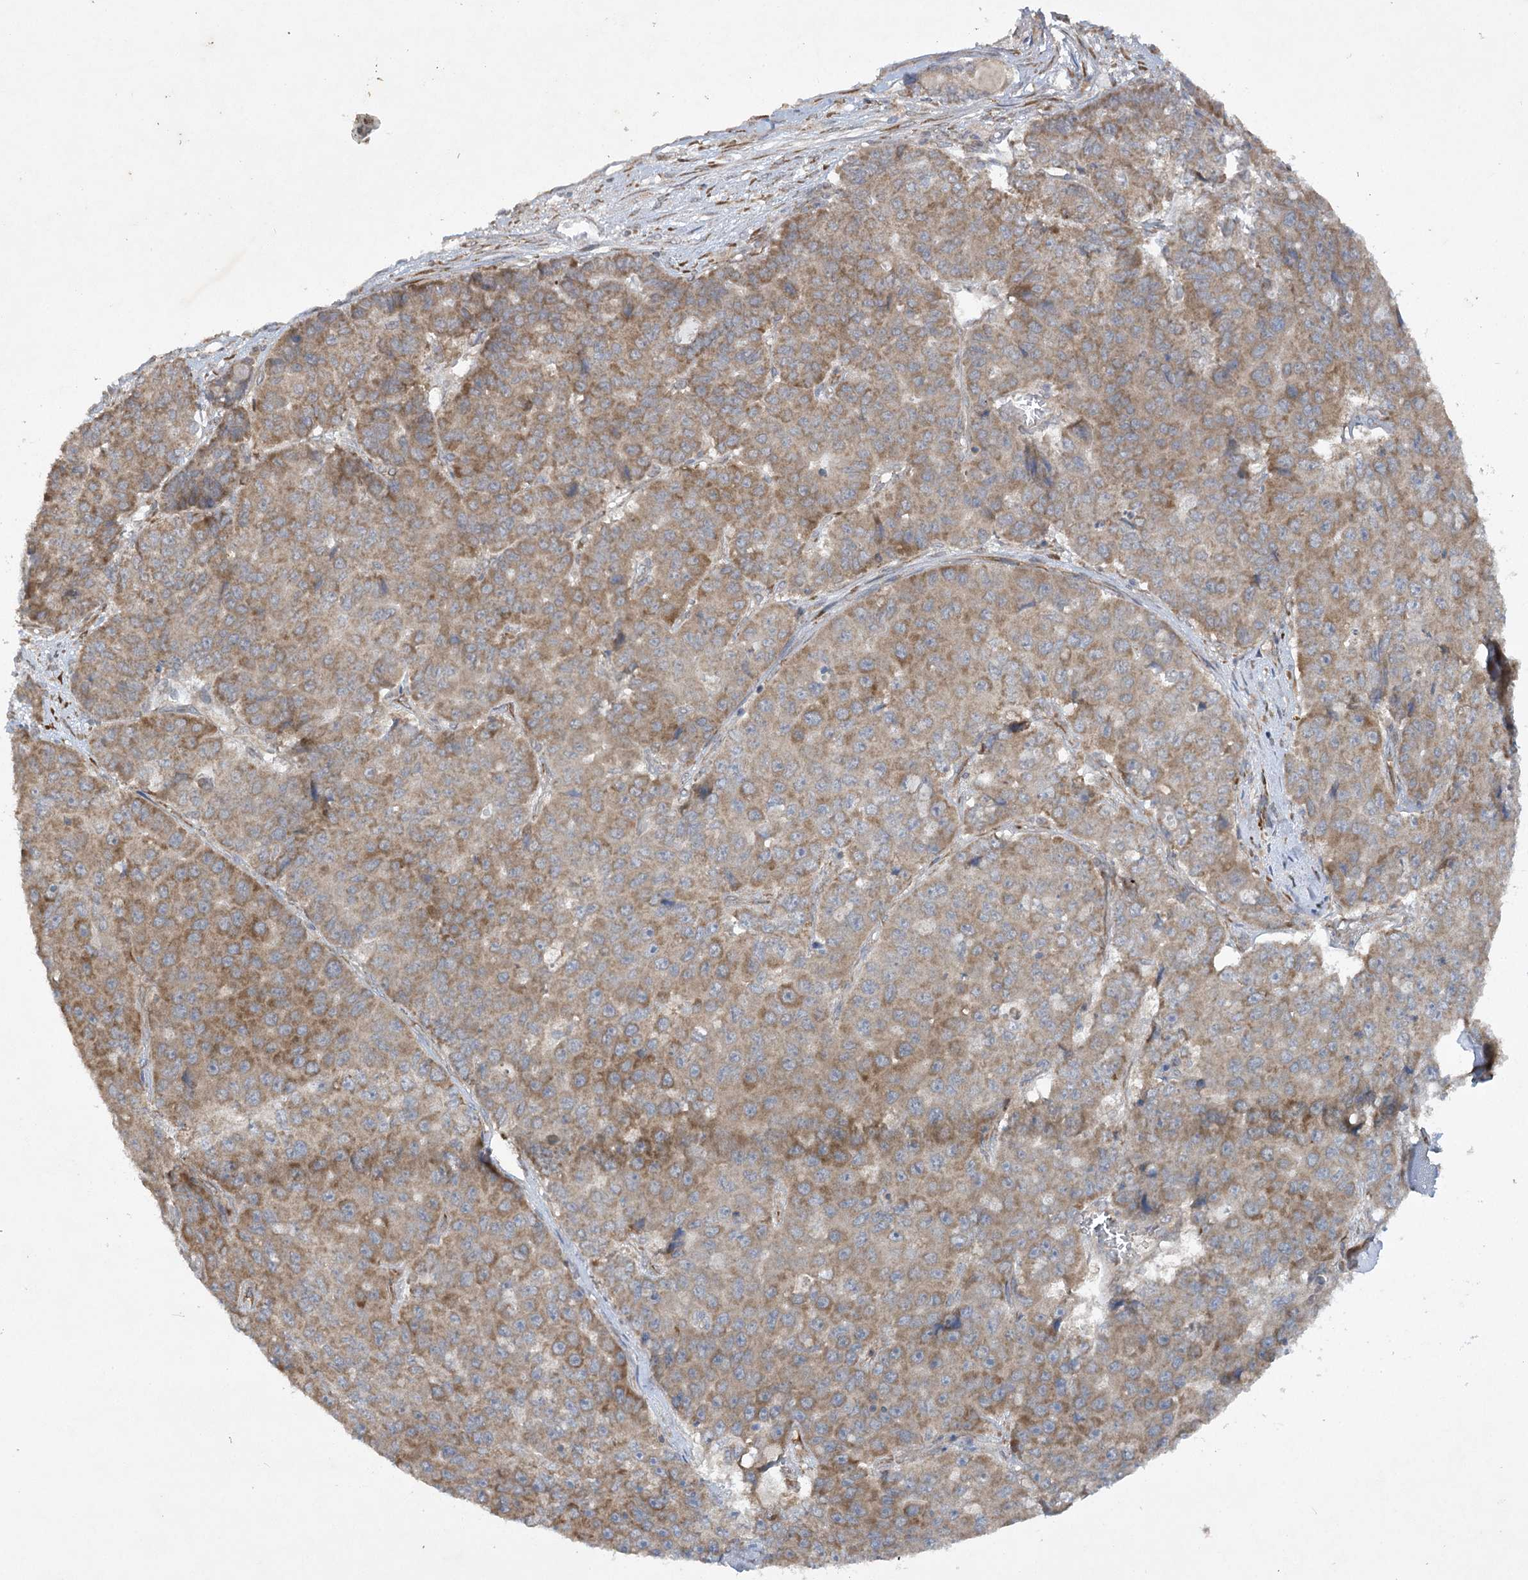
{"staining": {"intensity": "moderate", "quantity": ">75%", "location": "cytoplasmic/membranous"}, "tissue": "pancreatic cancer", "cell_type": "Tumor cells", "image_type": "cancer", "snomed": [{"axis": "morphology", "description": "Adenocarcinoma, NOS"}, {"axis": "topography", "description": "Pancreas"}], "caption": "Brown immunohistochemical staining in human adenocarcinoma (pancreatic) displays moderate cytoplasmic/membranous staining in about >75% of tumor cells.", "gene": "TRAF3IP1", "patient": {"sex": "male", "age": 50}}